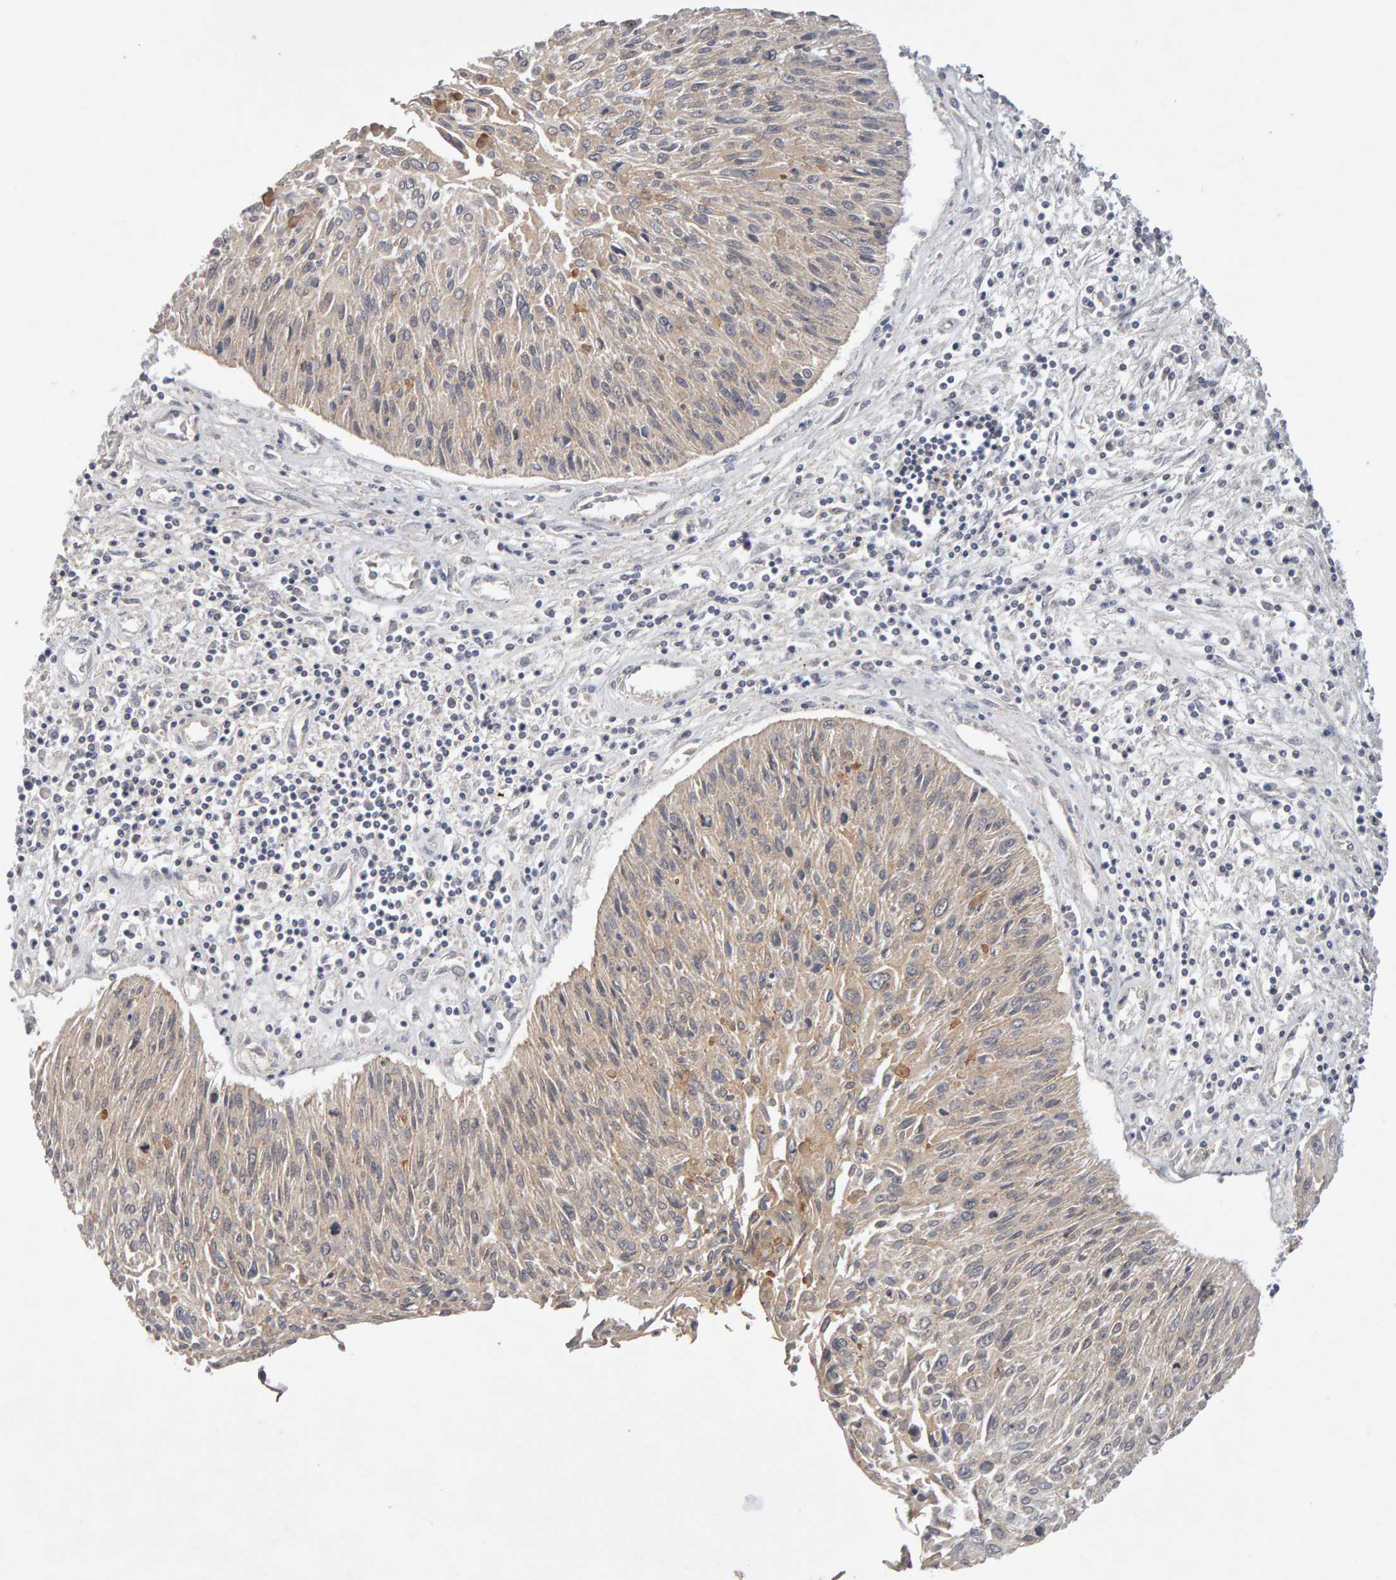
{"staining": {"intensity": "weak", "quantity": ">75%", "location": "cytoplasmic/membranous"}, "tissue": "cervical cancer", "cell_type": "Tumor cells", "image_type": "cancer", "snomed": [{"axis": "morphology", "description": "Squamous cell carcinoma, NOS"}, {"axis": "topography", "description": "Cervix"}], "caption": "A micrograph of squamous cell carcinoma (cervical) stained for a protein exhibits weak cytoplasmic/membranous brown staining in tumor cells. The protein is shown in brown color, while the nuclei are stained blue.", "gene": "DNAJC7", "patient": {"sex": "female", "age": 51}}